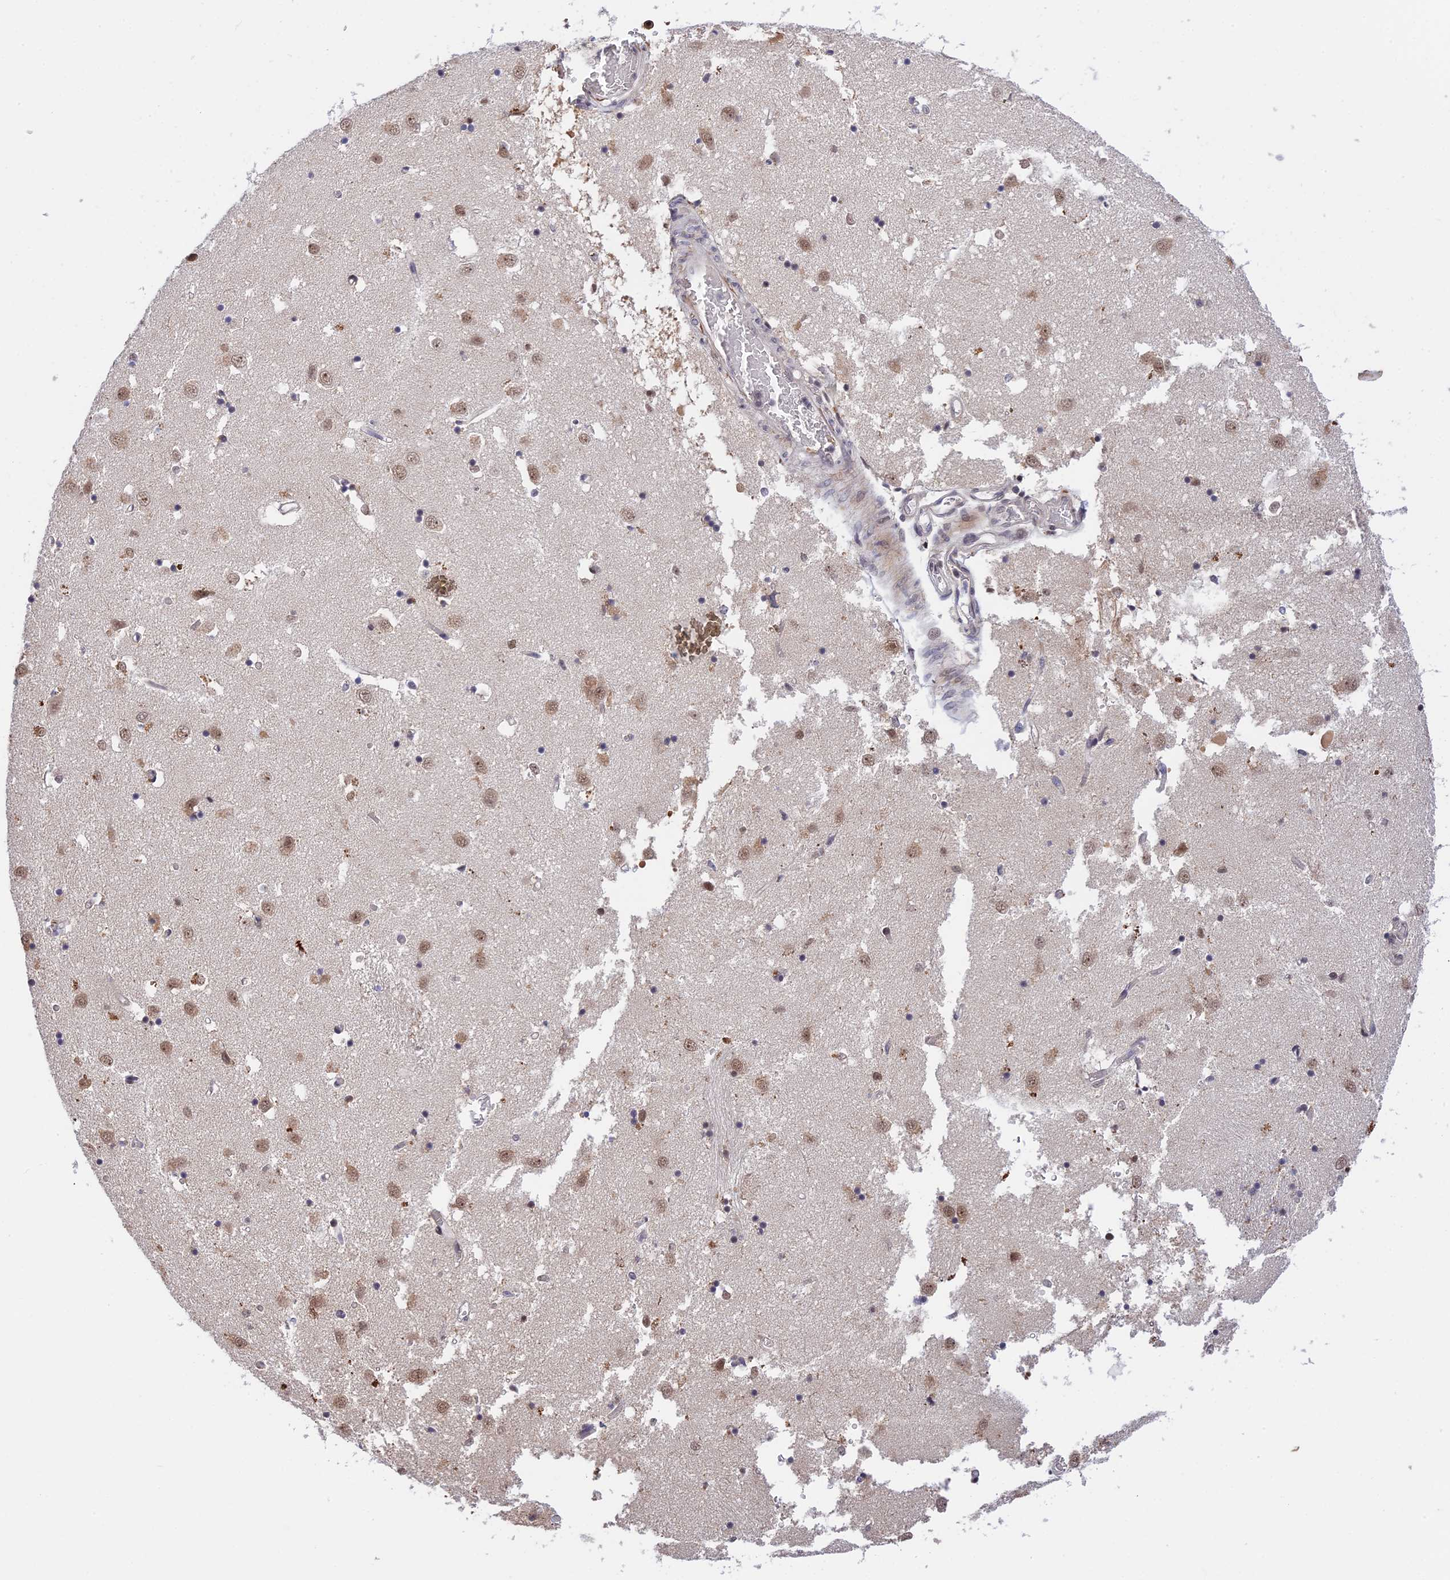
{"staining": {"intensity": "weak", "quantity": "<25%", "location": "nuclear"}, "tissue": "caudate", "cell_type": "Glial cells", "image_type": "normal", "snomed": [{"axis": "morphology", "description": "Normal tissue, NOS"}, {"axis": "topography", "description": "Lateral ventricle wall"}], "caption": "Immunohistochemistry (IHC) micrograph of normal caudate stained for a protein (brown), which displays no staining in glial cells.", "gene": "POLR2C", "patient": {"sex": "male", "age": 70}}